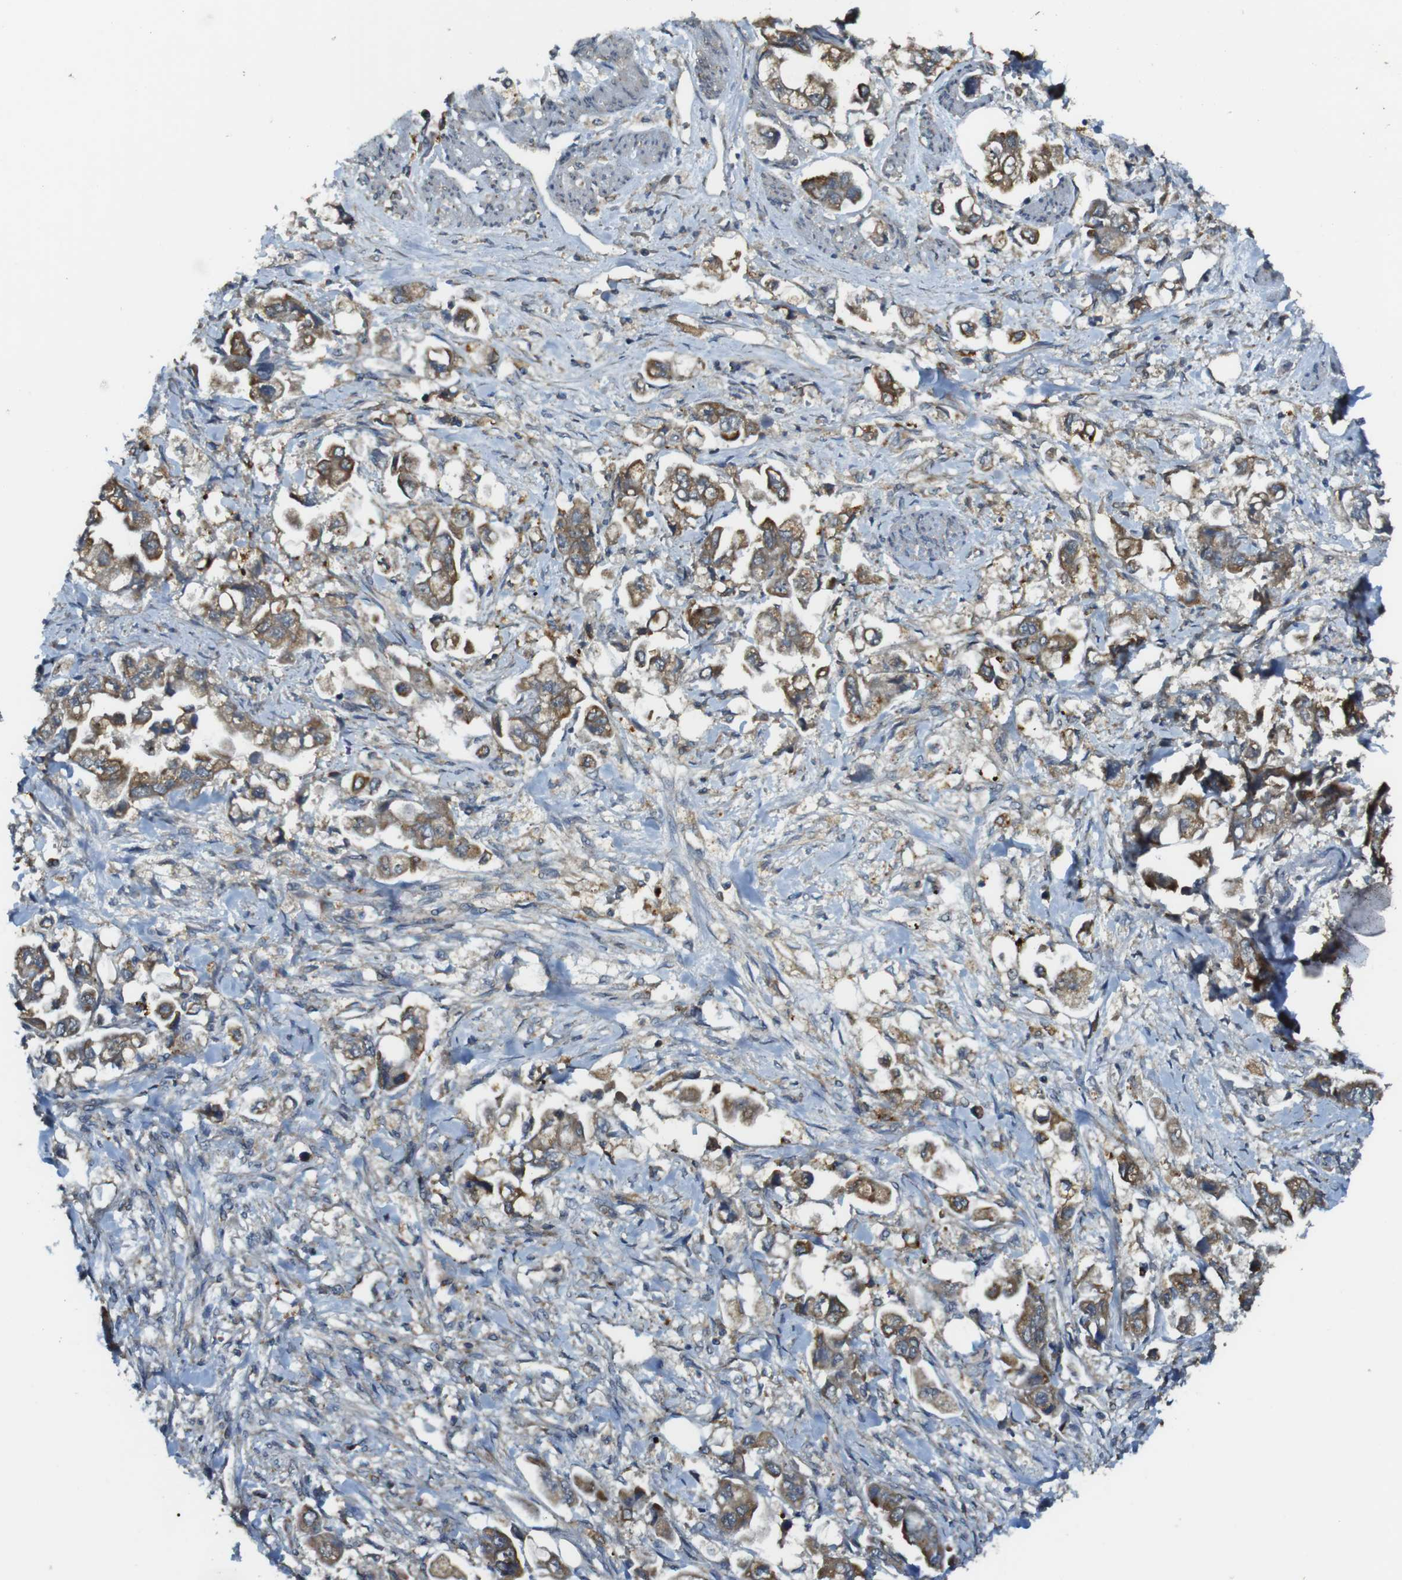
{"staining": {"intensity": "moderate", "quantity": ">75%", "location": "cytoplasmic/membranous"}, "tissue": "stomach cancer", "cell_type": "Tumor cells", "image_type": "cancer", "snomed": [{"axis": "morphology", "description": "Normal tissue, NOS"}, {"axis": "morphology", "description": "Adenocarcinoma, NOS"}, {"axis": "topography", "description": "Stomach"}], "caption": "High-magnification brightfield microscopy of adenocarcinoma (stomach) stained with DAB (brown) and counterstained with hematoxylin (blue). tumor cells exhibit moderate cytoplasmic/membranous positivity is seen in approximately>75% of cells.", "gene": "BRI3BP", "patient": {"sex": "male", "age": 62}}